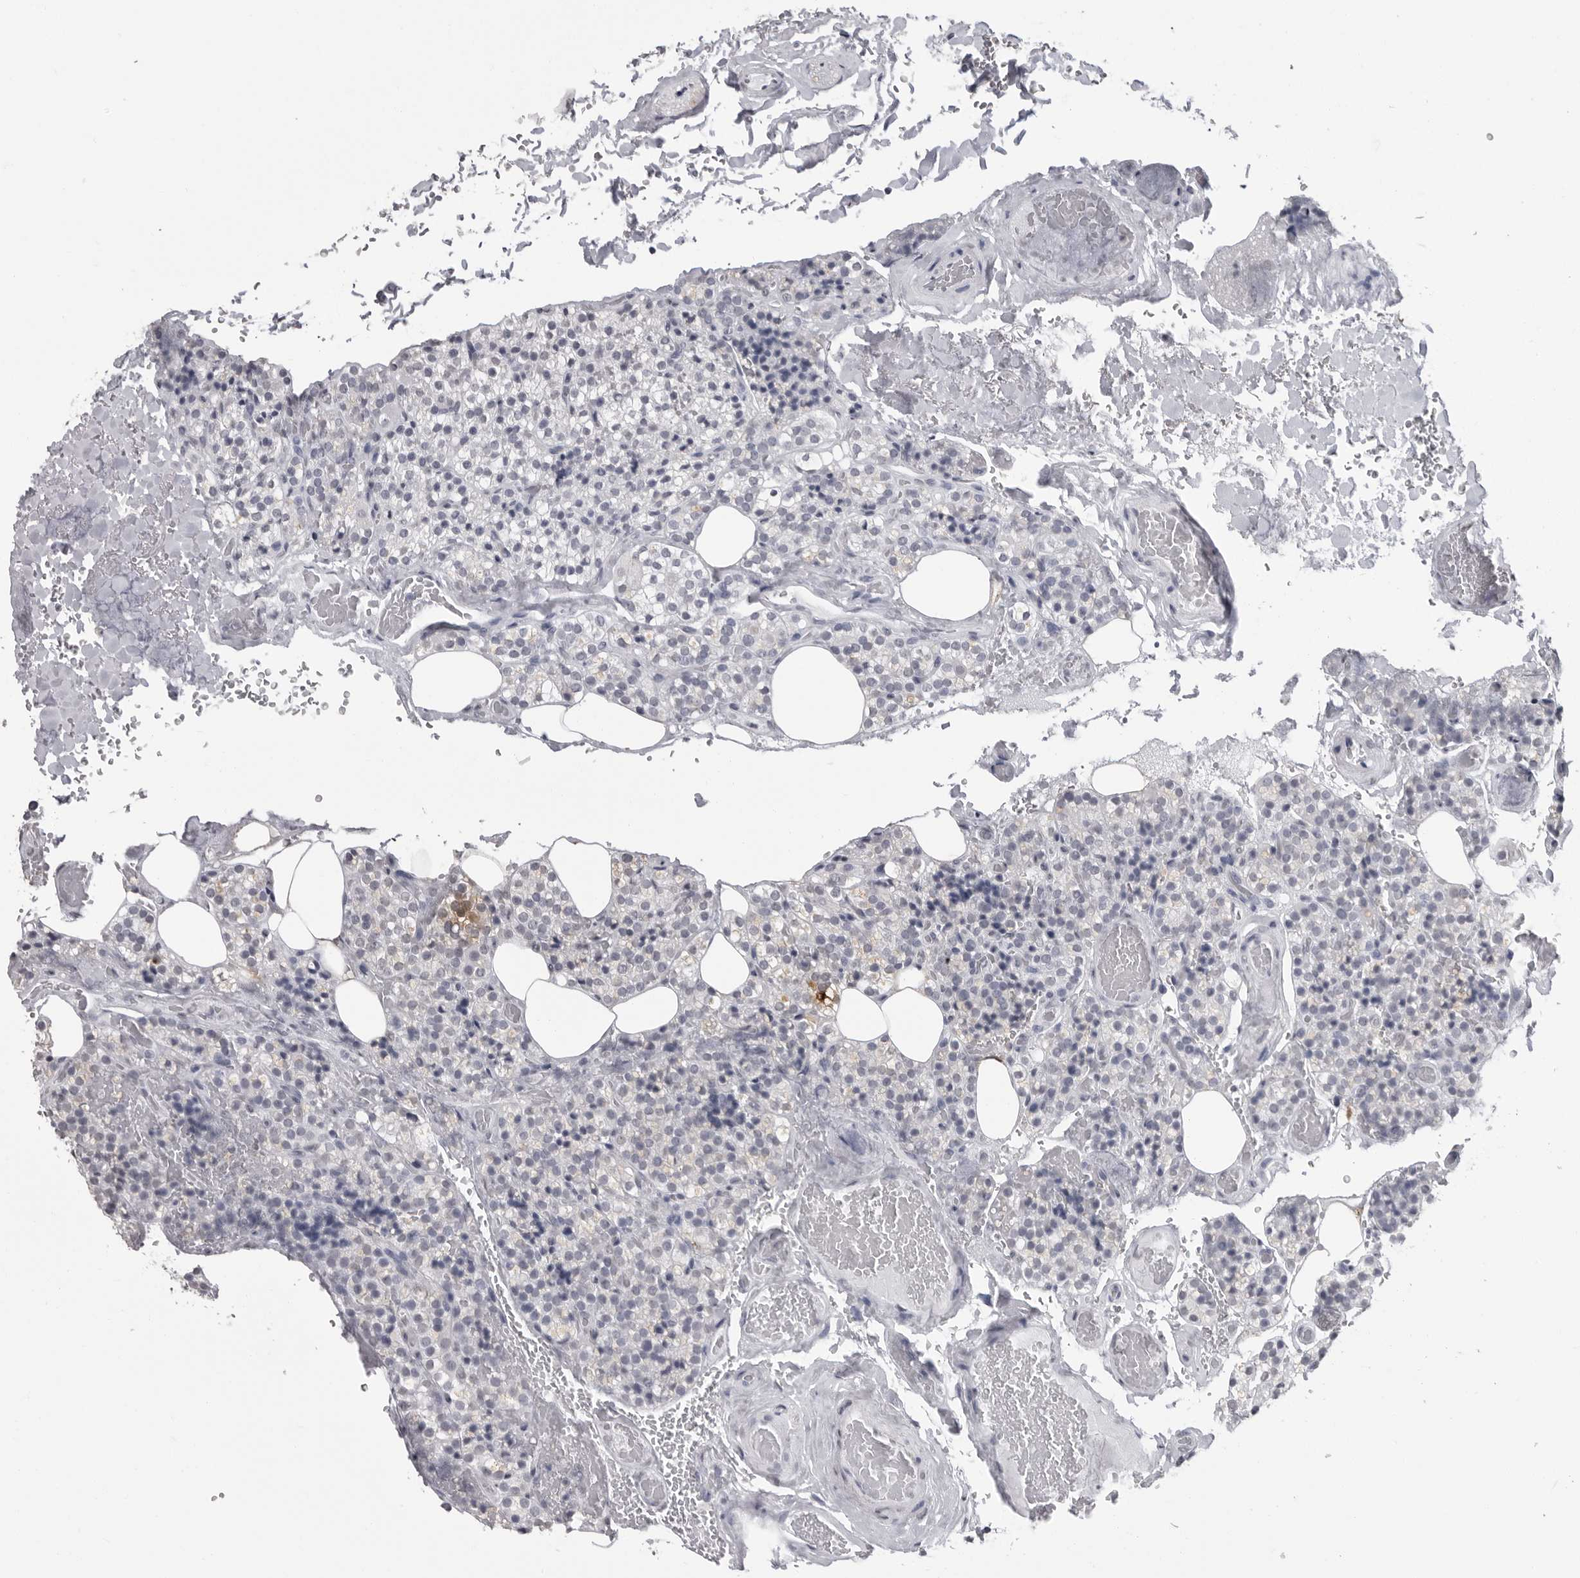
{"staining": {"intensity": "negative", "quantity": "none", "location": "none"}, "tissue": "parathyroid gland", "cell_type": "Glandular cells", "image_type": "normal", "snomed": [{"axis": "morphology", "description": "Normal tissue, NOS"}, {"axis": "topography", "description": "Parathyroid gland"}], "caption": "This is an immunohistochemistry histopathology image of benign human parathyroid gland. There is no staining in glandular cells.", "gene": "HEPACAM", "patient": {"sex": "male", "age": 87}}